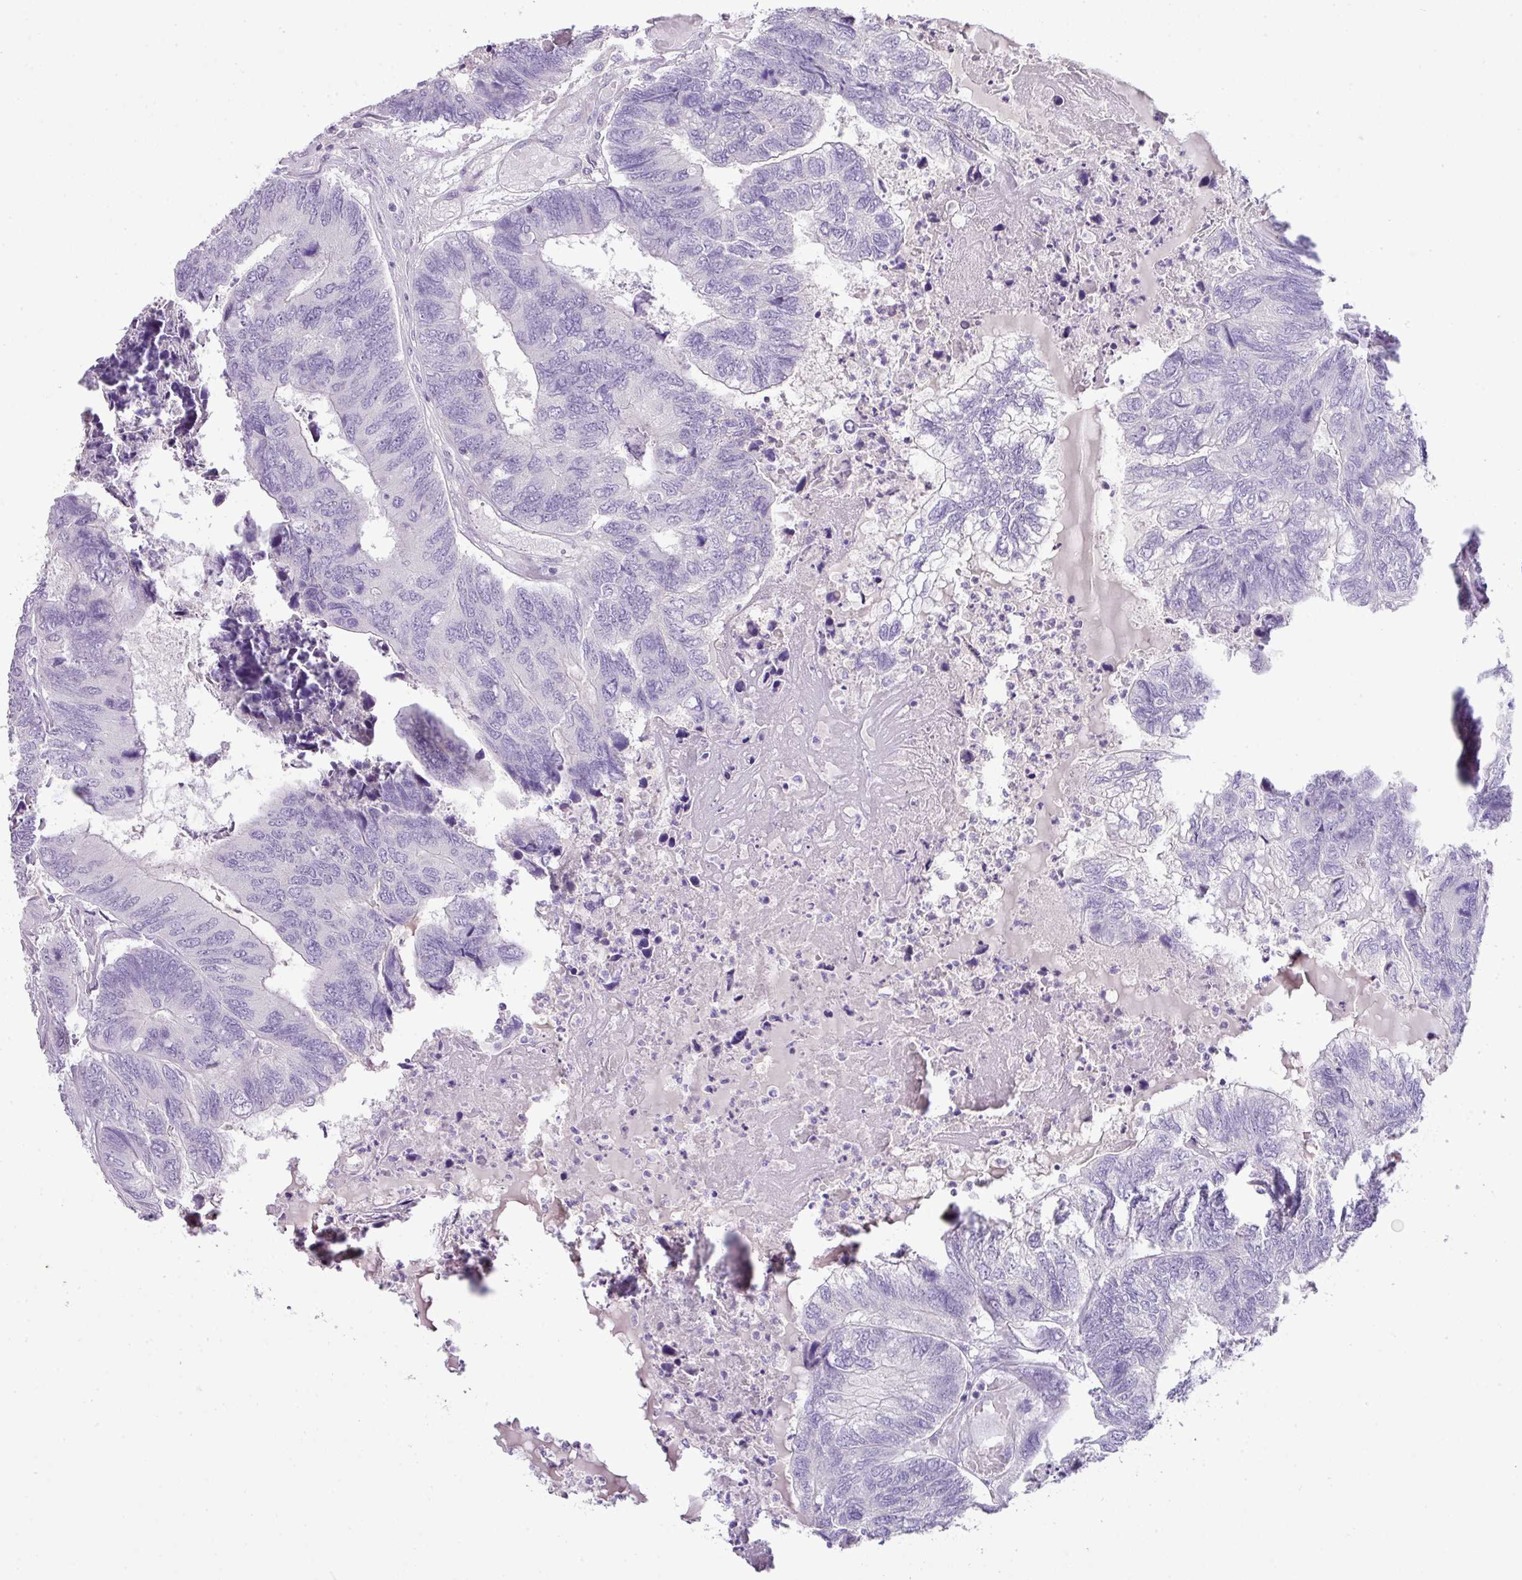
{"staining": {"intensity": "negative", "quantity": "none", "location": "none"}, "tissue": "colorectal cancer", "cell_type": "Tumor cells", "image_type": "cancer", "snomed": [{"axis": "morphology", "description": "Adenocarcinoma, NOS"}, {"axis": "topography", "description": "Colon"}], "caption": "Tumor cells show no significant protein positivity in colorectal cancer.", "gene": "ENSG00000273748", "patient": {"sex": "female", "age": 67}}